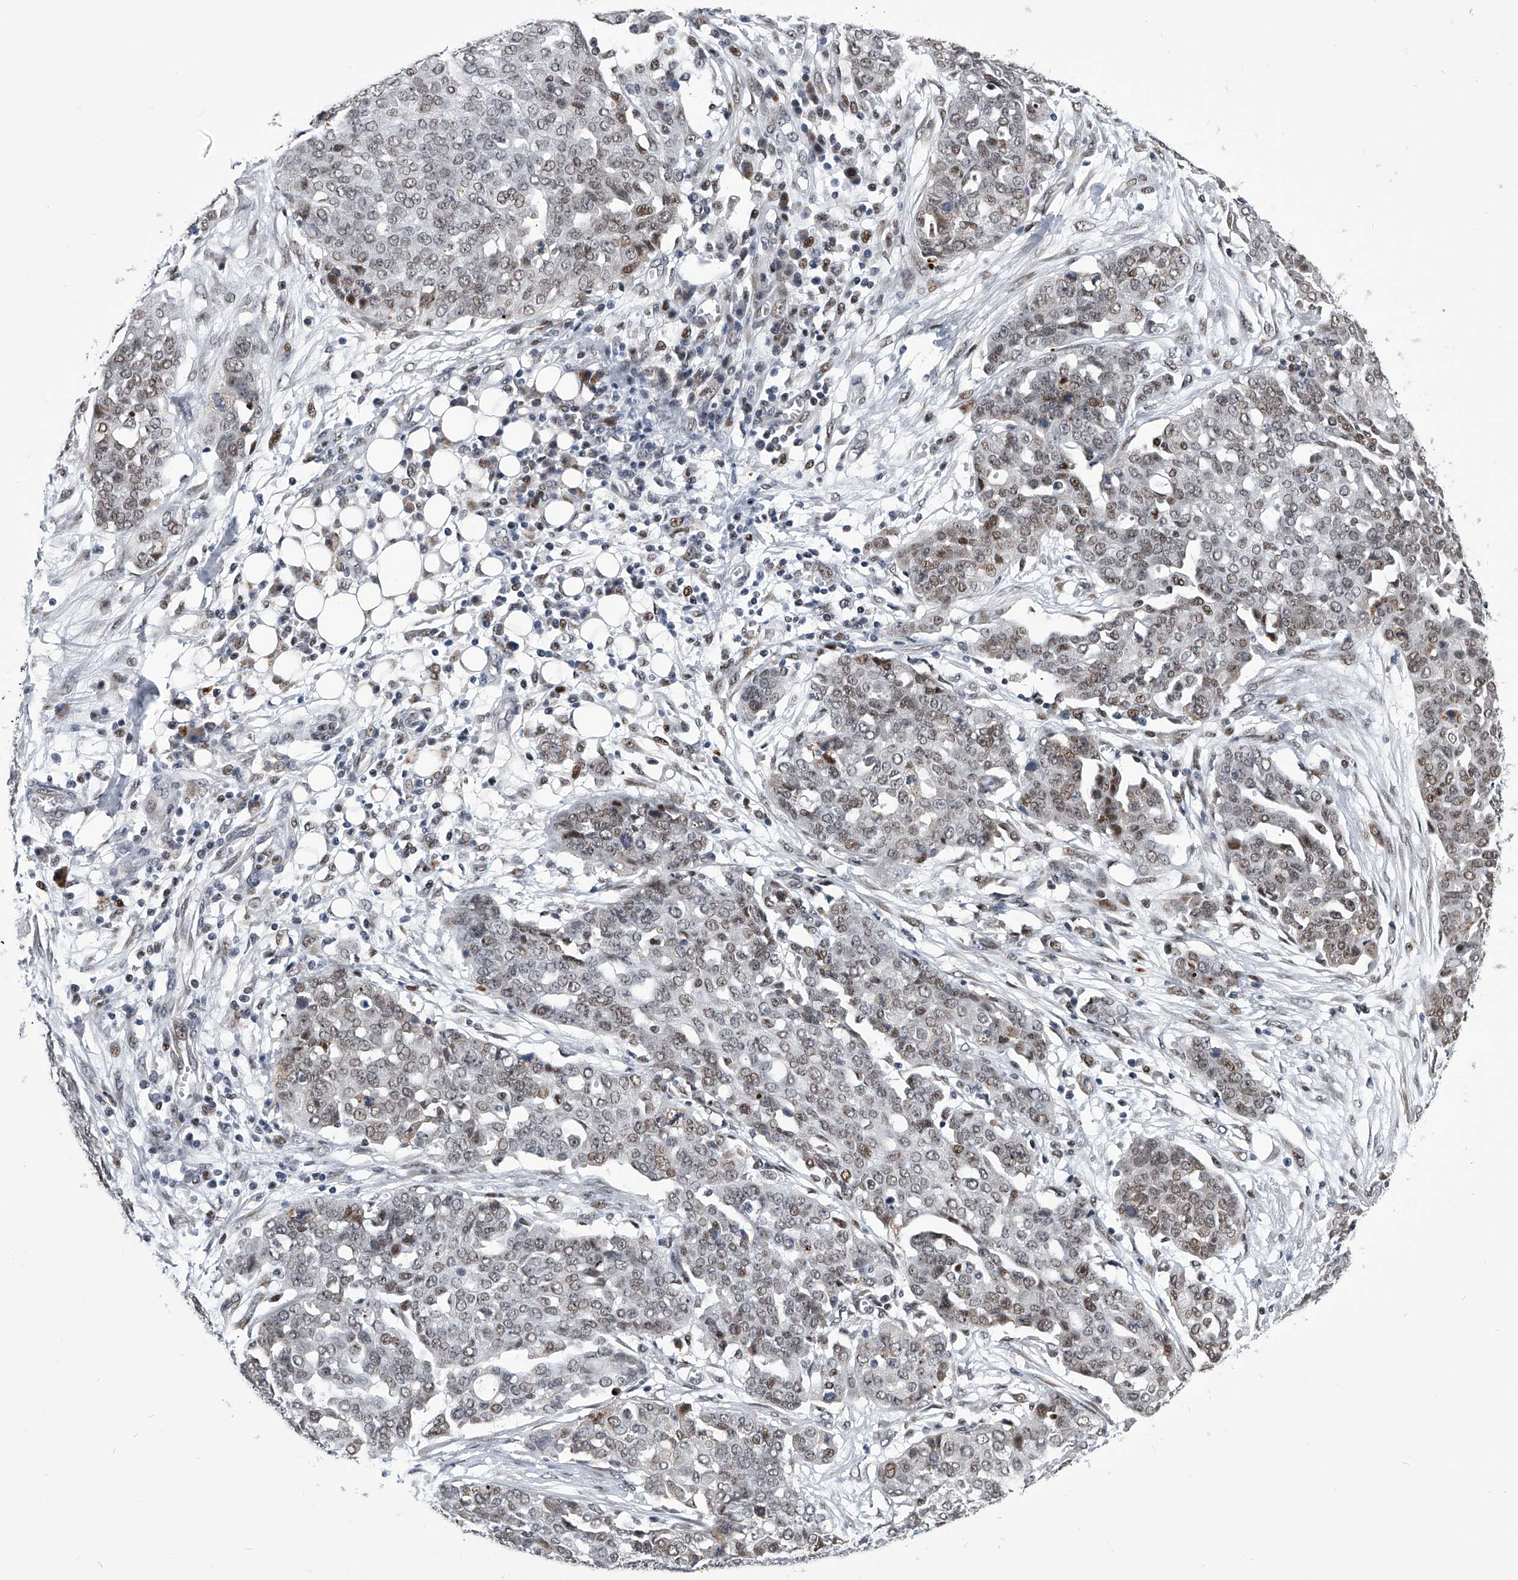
{"staining": {"intensity": "weak", "quantity": ">75%", "location": "nuclear"}, "tissue": "ovarian cancer", "cell_type": "Tumor cells", "image_type": "cancer", "snomed": [{"axis": "morphology", "description": "Cystadenocarcinoma, serous, NOS"}, {"axis": "topography", "description": "Soft tissue"}, {"axis": "topography", "description": "Ovary"}], "caption": "The photomicrograph displays staining of serous cystadenocarcinoma (ovarian), revealing weak nuclear protein expression (brown color) within tumor cells.", "gene": "CMTR1", "patient": {"sex": "female", "age": 57}}